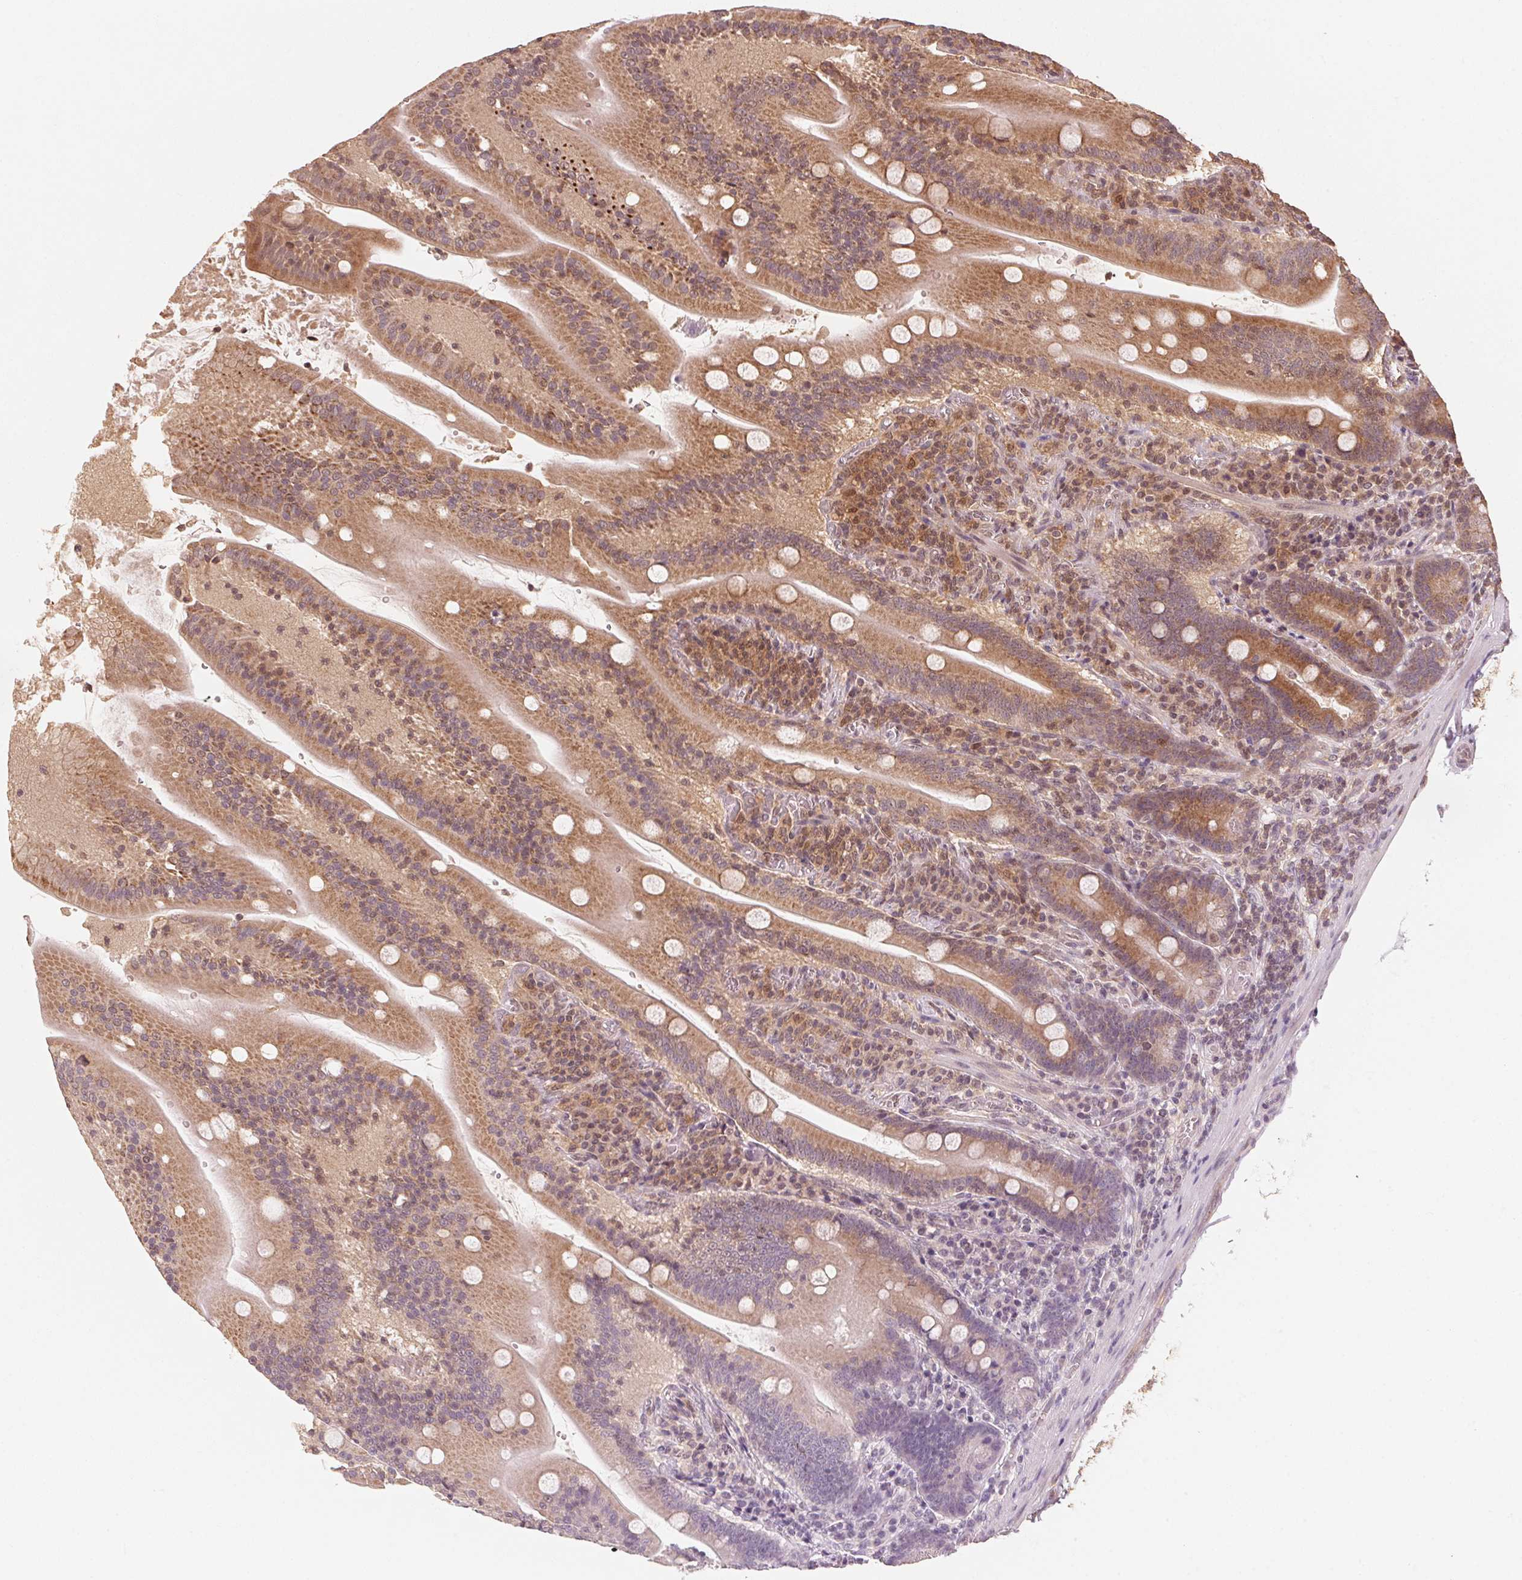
{"staining": {"intensity": "moderate", "quantity": ">75%", "location": "cytoplasmic/membranous"}, "tissue": "small intestine", "cell_type": "Glandular cells", "image_type": "normal", "snomed": [{"axis": "morphology", "description": "Normal tissue, NOS"}, {"axis": "topography", "description": "Small intestine"}], "caption": "Immunohistochemical staining of normal small intestine shows moderate cytoplasmic/membranous protein positivity in about >75% of glandular cells. The protein of interest is shown in brown color, while the nuclei are stained blue.", "gene": "C2orf73", "patient": {"sex": "male", "age": 37}}